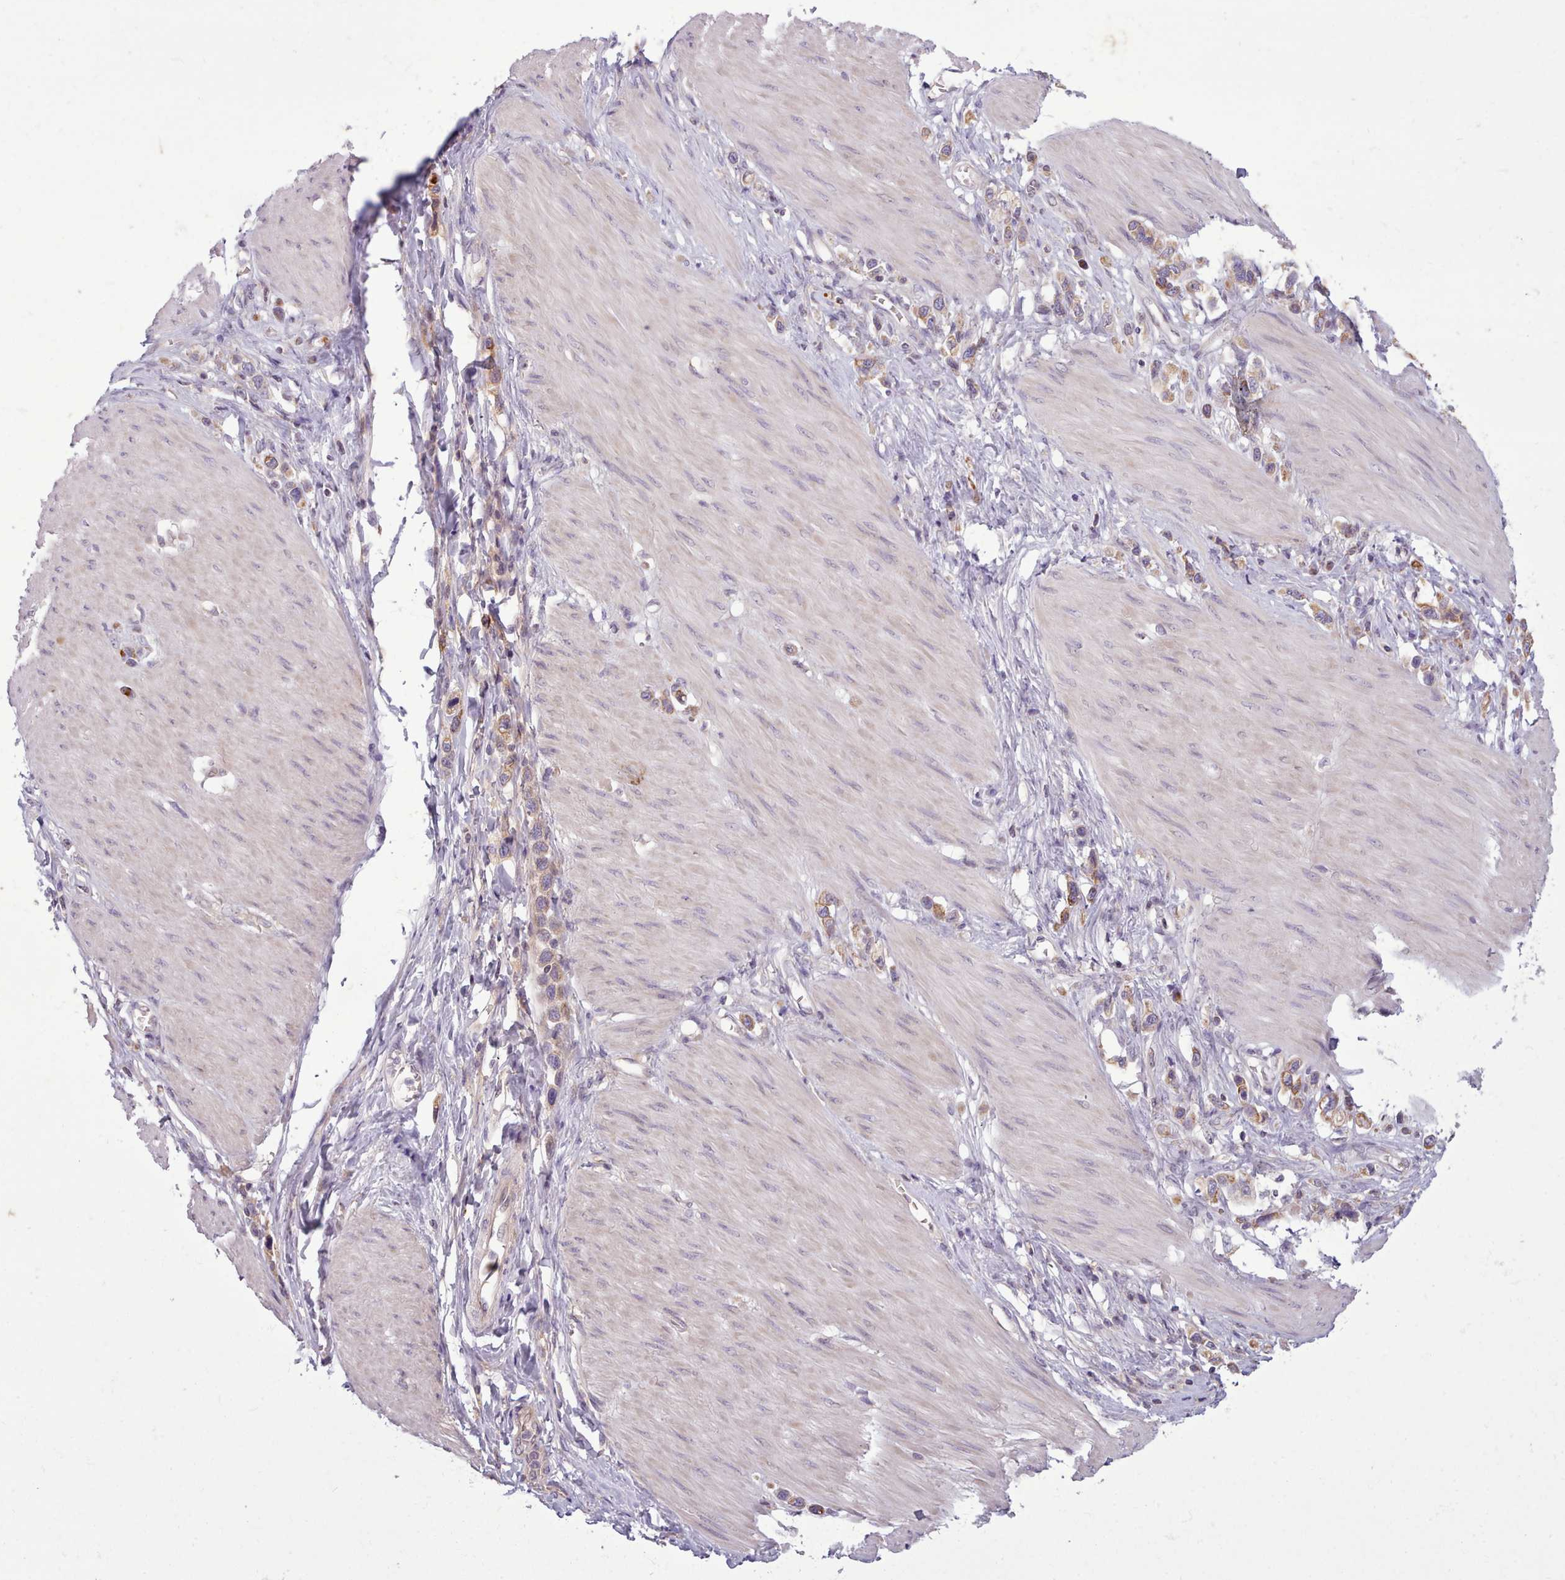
{"staining": {"intensity": "moderate", "quantity": "25%-75%", "location": "cytoplasmic/membranous"}, "tissue": "stomach cancer", "cell_type": "Tumor cells", "image_type": "cancer", "snomed": [{"axis": "morphology", "description": "Adenocarcinoma, NOS"}, {"axis": "topography", "description": "Stomach"}], "caption": "The image exhibits immunohistochemical staining of stomach adenocarcinoma. There is moderate cytoplasmic/membranous expression is appreciated in about 25%-75% of tumor cells.", "gene": "NMRK1", "patient": {"sex": "female", "age": 65}}